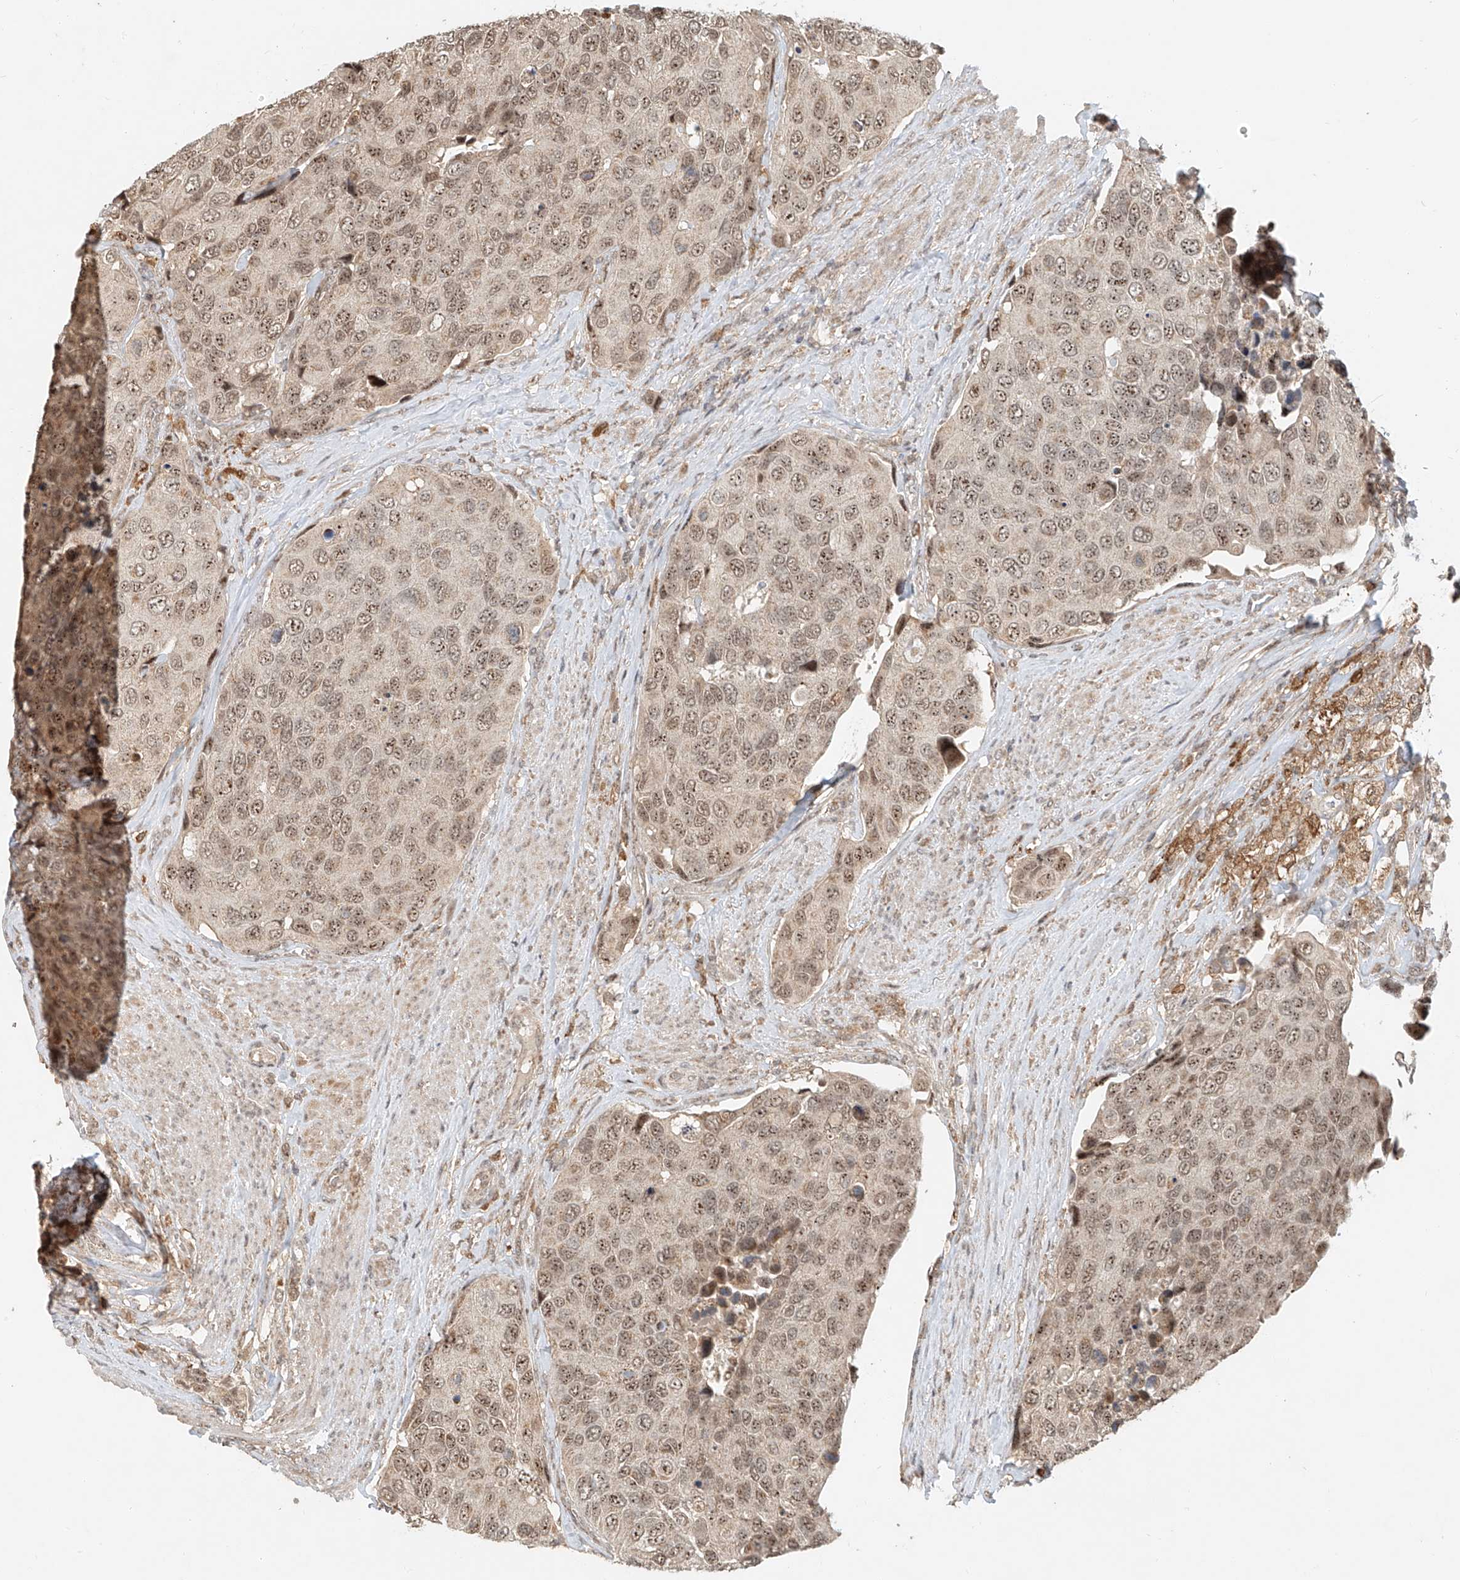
{"staining": {"intensity": "weak", "quantity": ">75%", "location": "nuclear"}, "tissue": "urothelial cancer", "cell_type": "Tumor cells", "image_type": "cancer", "snomed": [{"axis": "morphology", "description": "Urothelial carcinoma, High grade"}, {"axis": "topography", "description": "Urinary bladder"}], "caption": "There is low levels of weak nuclear positivity in tumor cells of high-grade urothelial carcinoma, as demonstrated by immunohistochemical staining (brown color).", "gene": "SYTL3", "patient": {"sex": "male", "age": 74}}